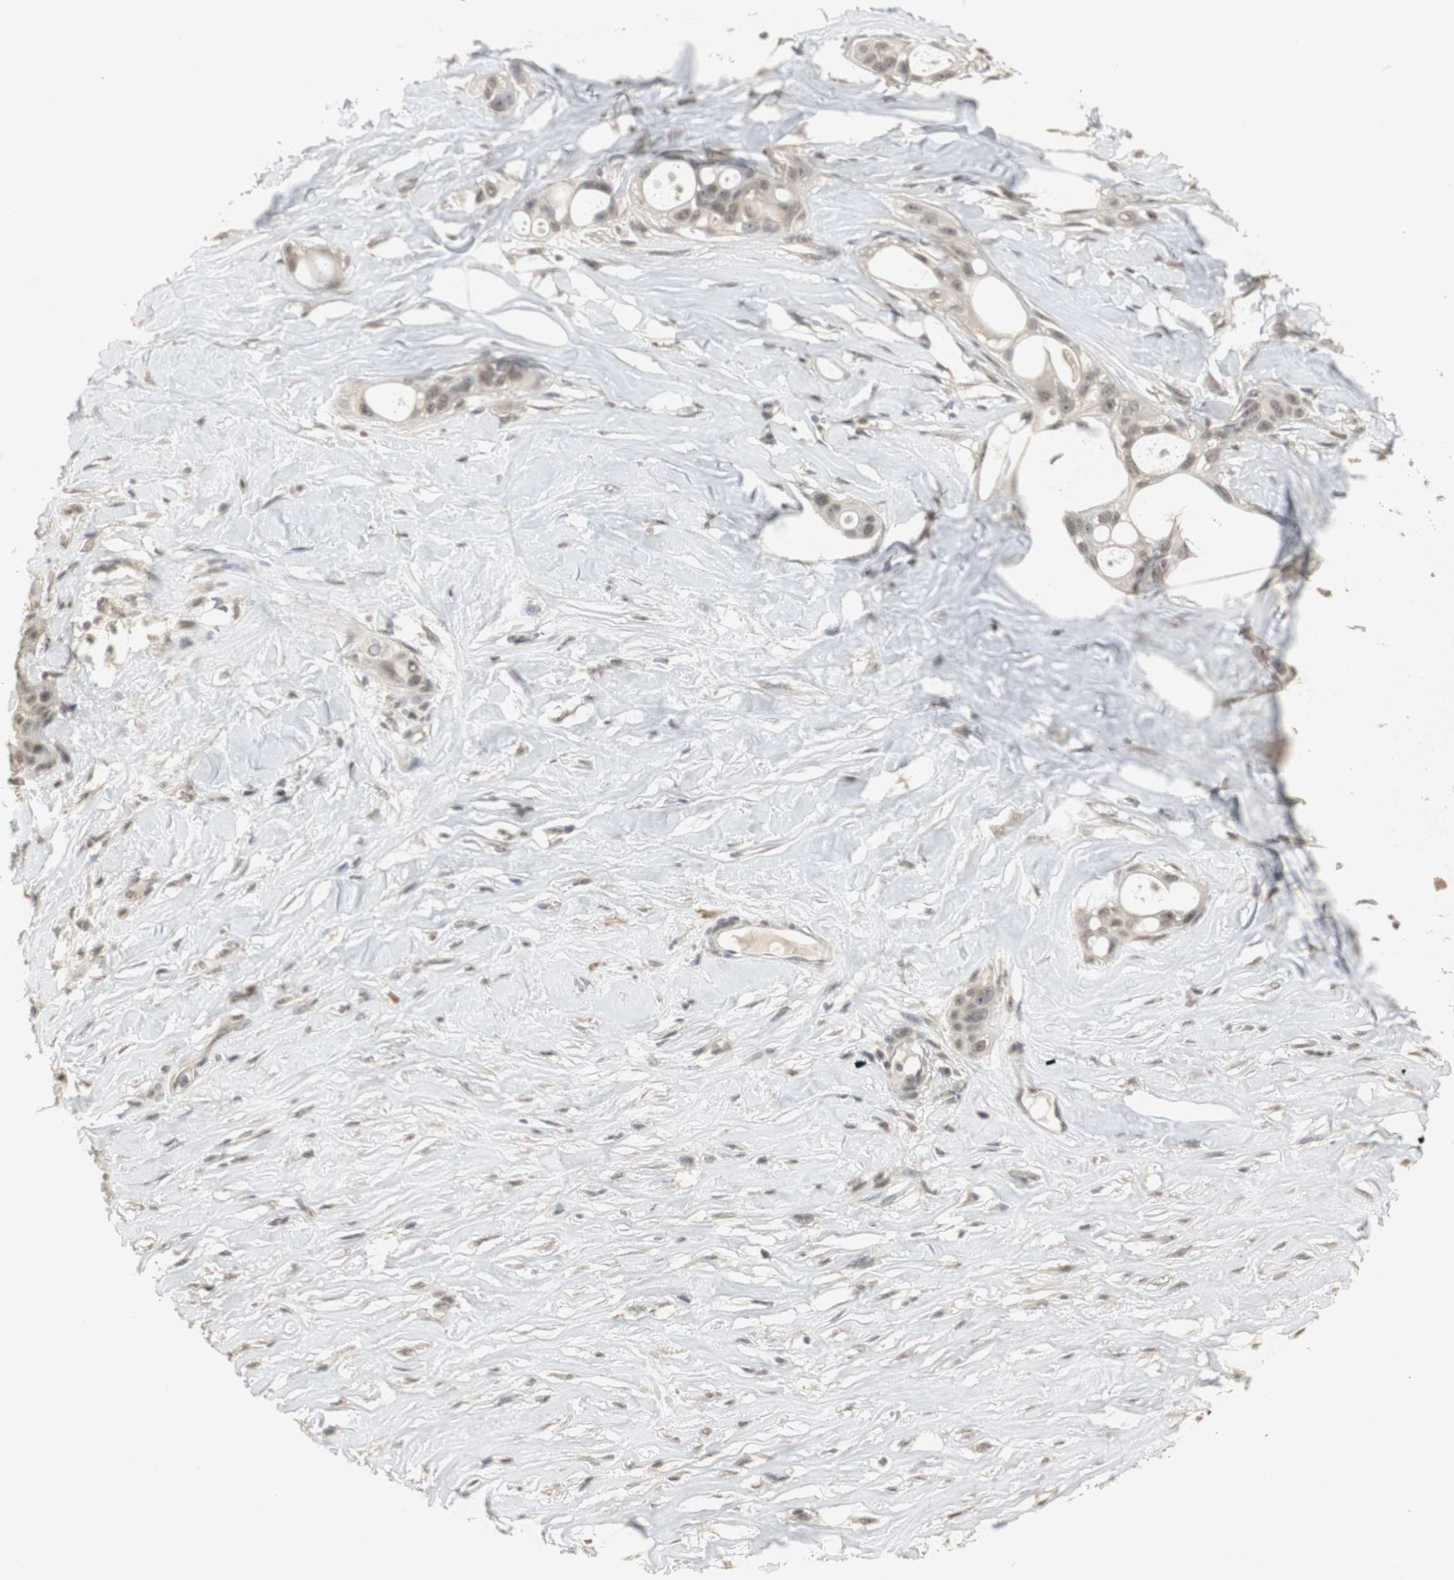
{"staining": {"intensity": "weak", "quantity": "<25%", "location": "cytoplasmic/membranous,nuclear"}, "tissue": "liver cancer", "cell_type": "Tumor cells", "image_type": "cancer", "snomed": [{"axis": "morphology", "description": "Cholangiocarcinoma"}, {"axis": "topography", "description": "Liver"}], "caption": "The micrograph demonstrates no staining of tumor cells in liver cholangiocarcinoma. The staining was performed using DAB to visualize the protein expression in brown, while the nuclei were stained in blue with hematoxylin (Magnification: 20x).", "gene": "ELOA", "patient": {"sex": "female", "age": 67}}